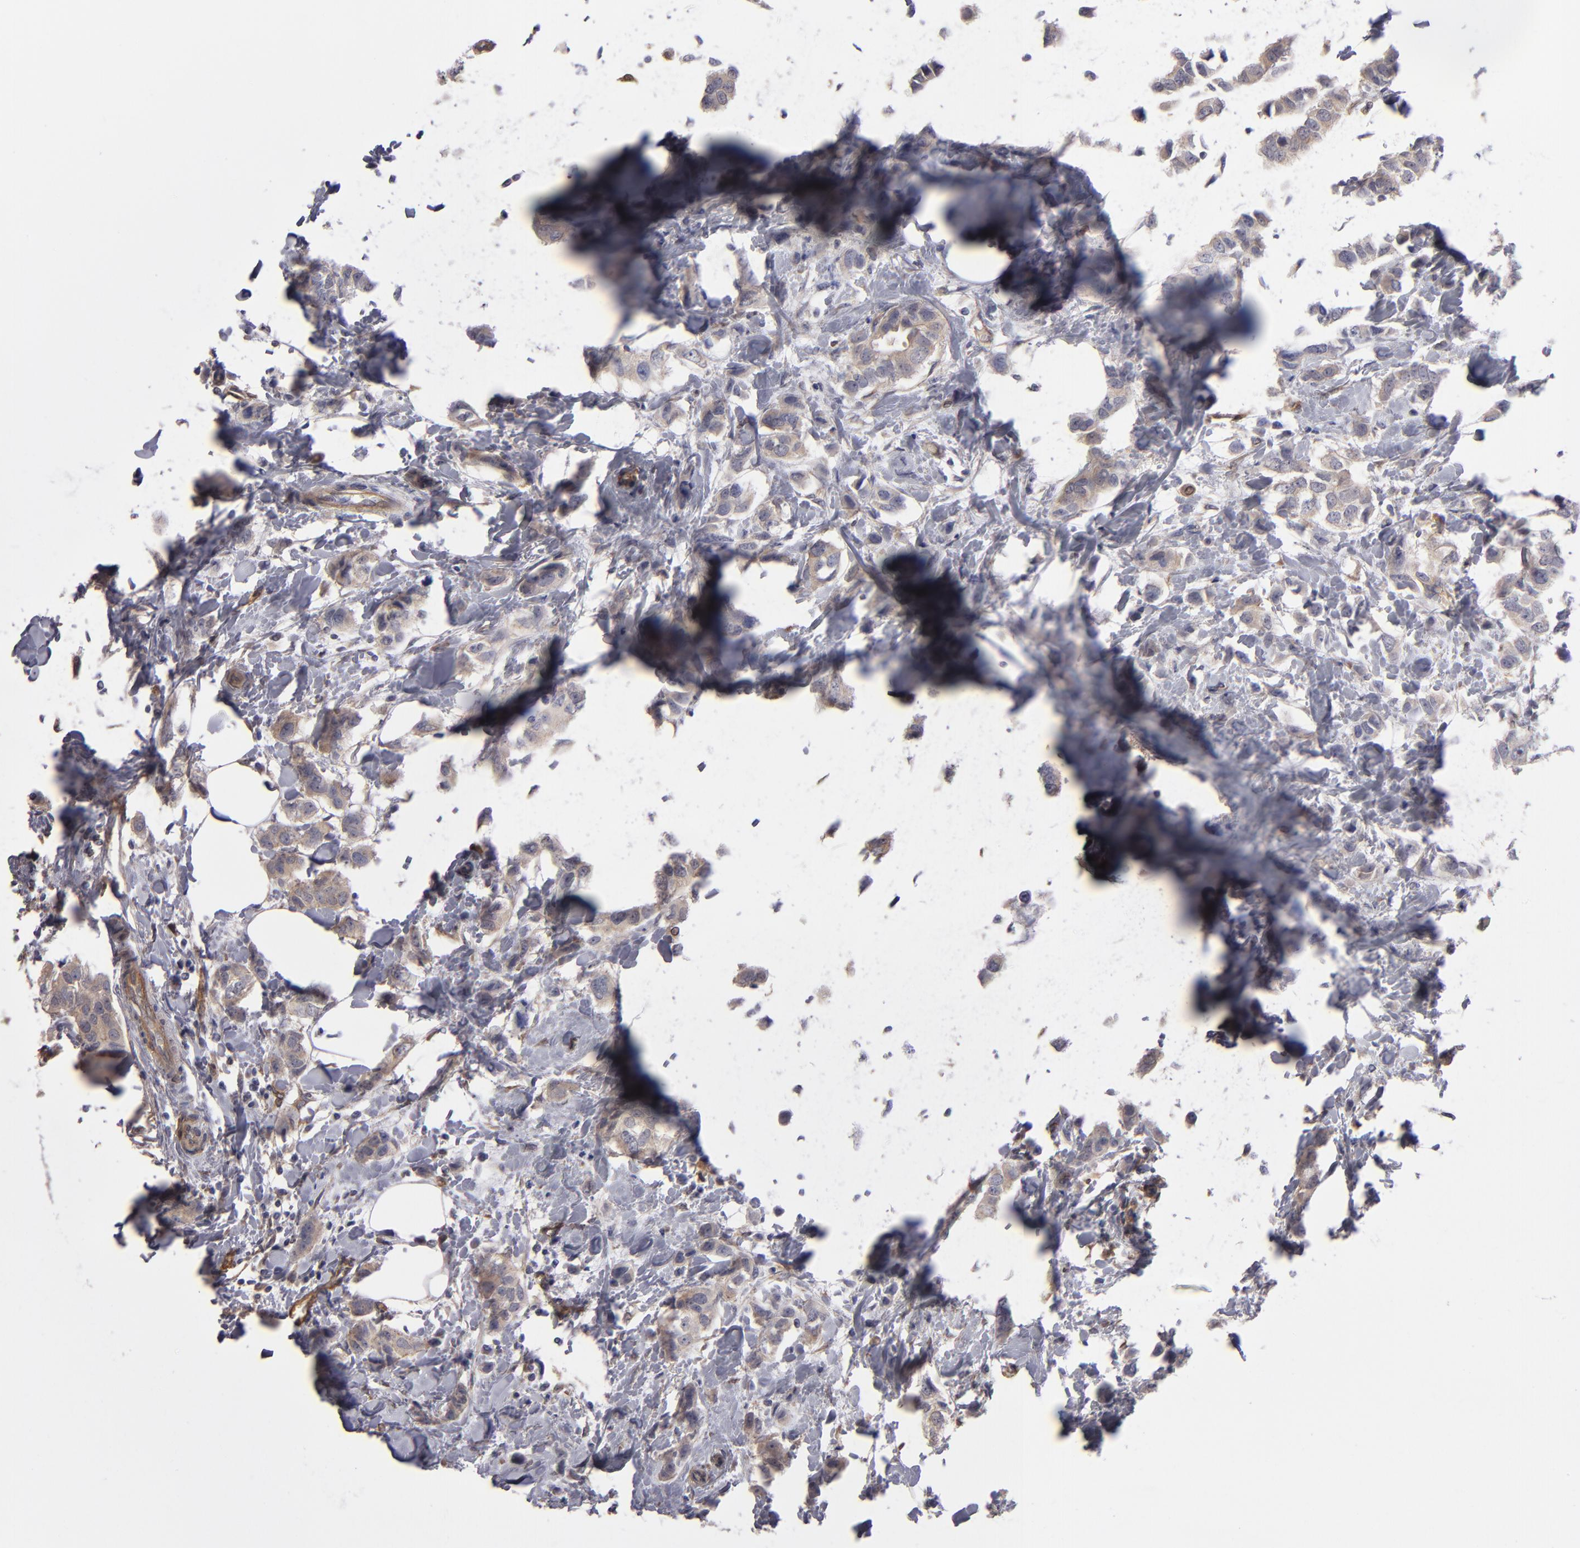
{"staining": {"intensity": "weak", "quantity": ">75%", "location": "cytoplasmic/membranous"}, "tissue": "breast cancer", "cell_type": "Tumor cells", "image_type": "cancer", "snomed": [{"axis": "morphology", "description": "Normal tissue, NOS"}, {"axis": "morphology", "description": "Duct carcinoma"}, {"axis": "topography", "description": "Breast"}], "caption": "IHC (DAB) staining of breast cancer (infiltrating ductal carcinoma) reveals weak cytoplasmic/membranous protein expression in about >75% of tumor cells. (IHC, brightfield microscopy, high magnification).", "gene": "NDRG2", "patient": {"sex": "female", "age": 50}}